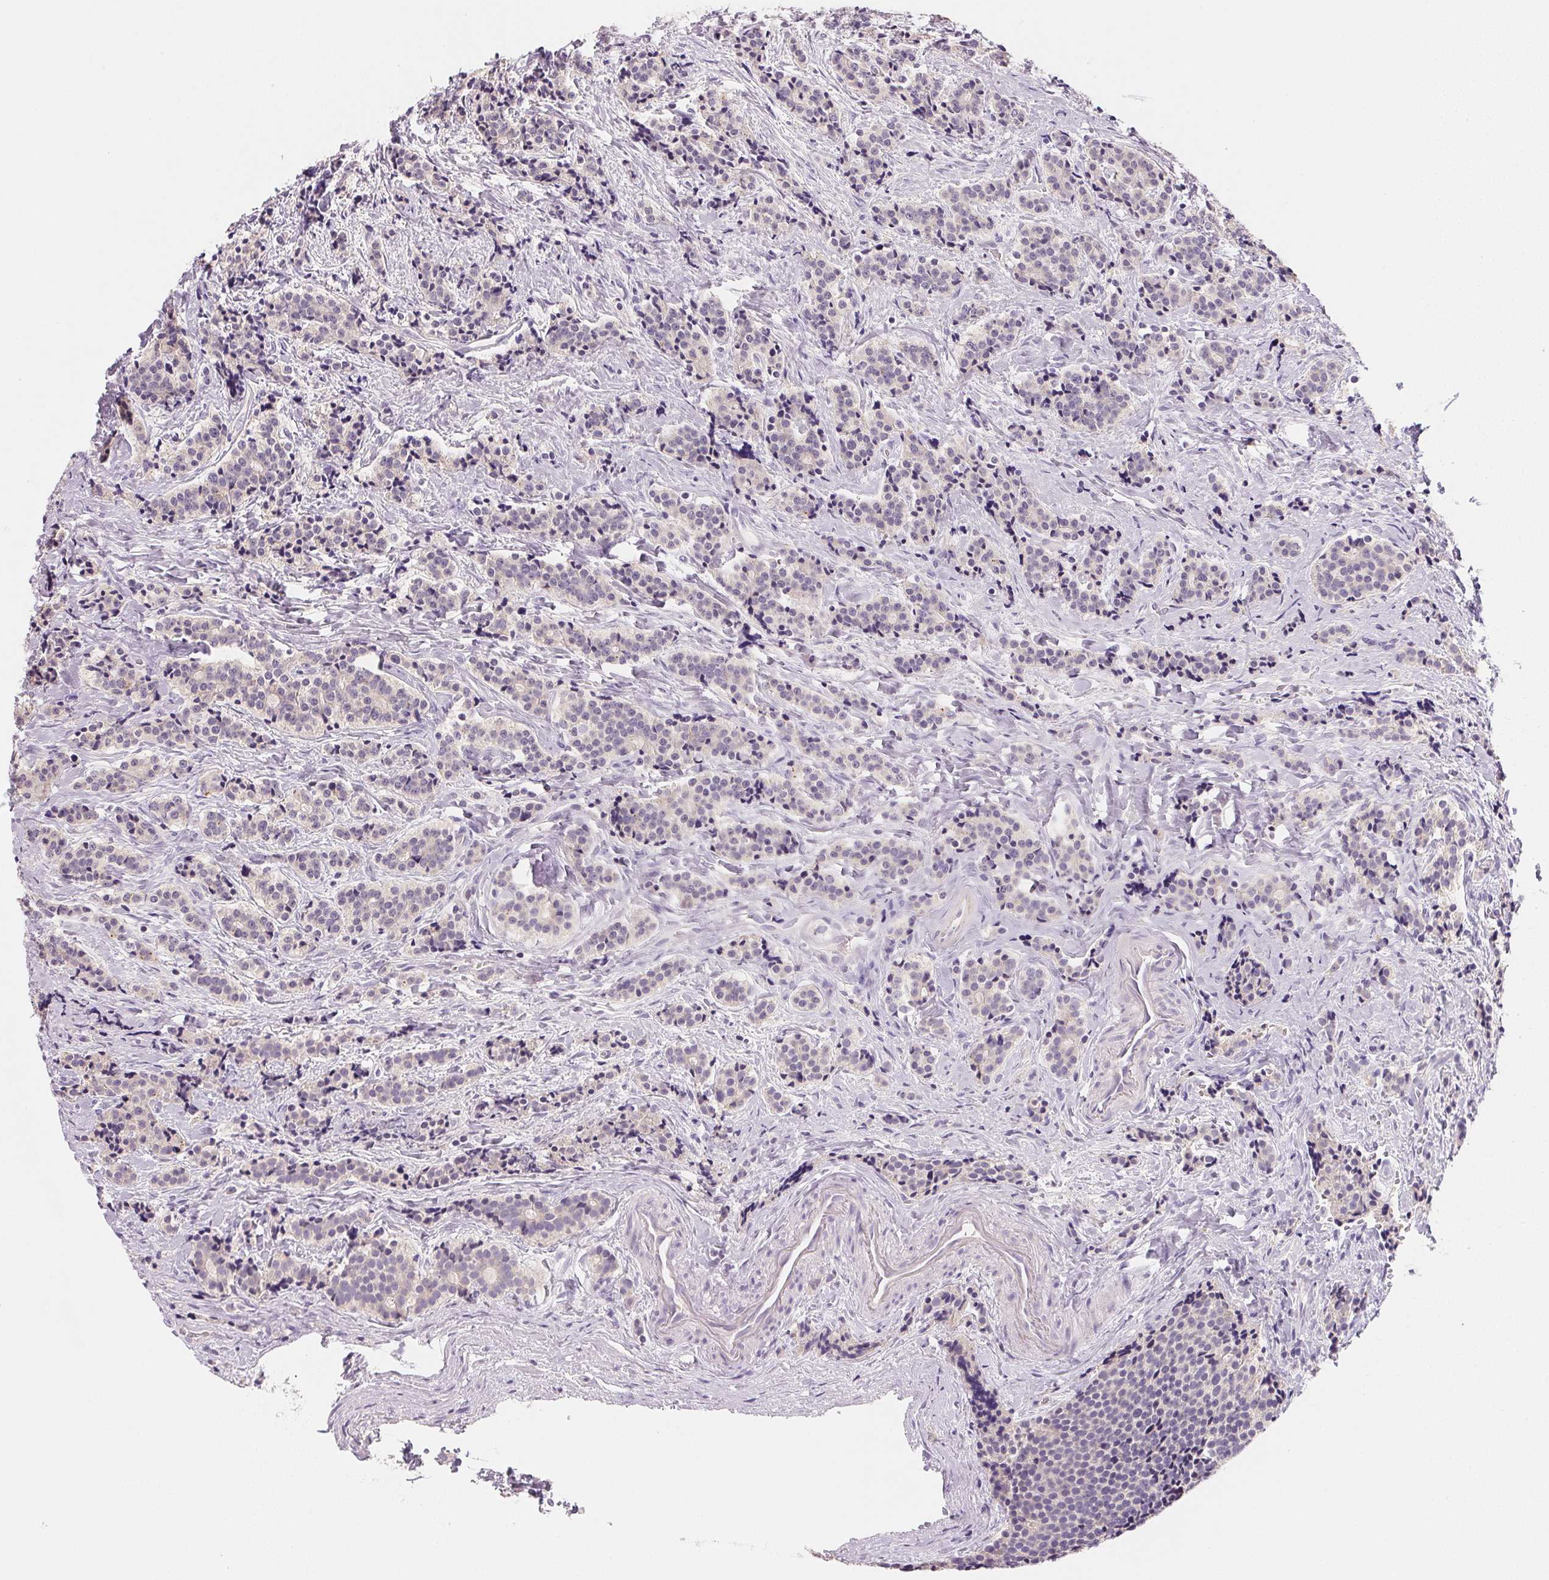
{"staining": {"intensity": "negative", "quantity": "none", "location": "none"}, "tissue": "carcinoid", "cell_type": "Tumor cells", "image_type": "cancer", "snomed": [{"axis": "morphology", "description": "Carcinoid, malignant, NOS"}, {"axis": "topography", "description": "Small intestine"}], "caption": "Human carcinoid stained for a protein using IHC exhibits no expression in tumor cells.", "gene": "MCOLN3", "patient": {"sex": "female", "age": 73}}